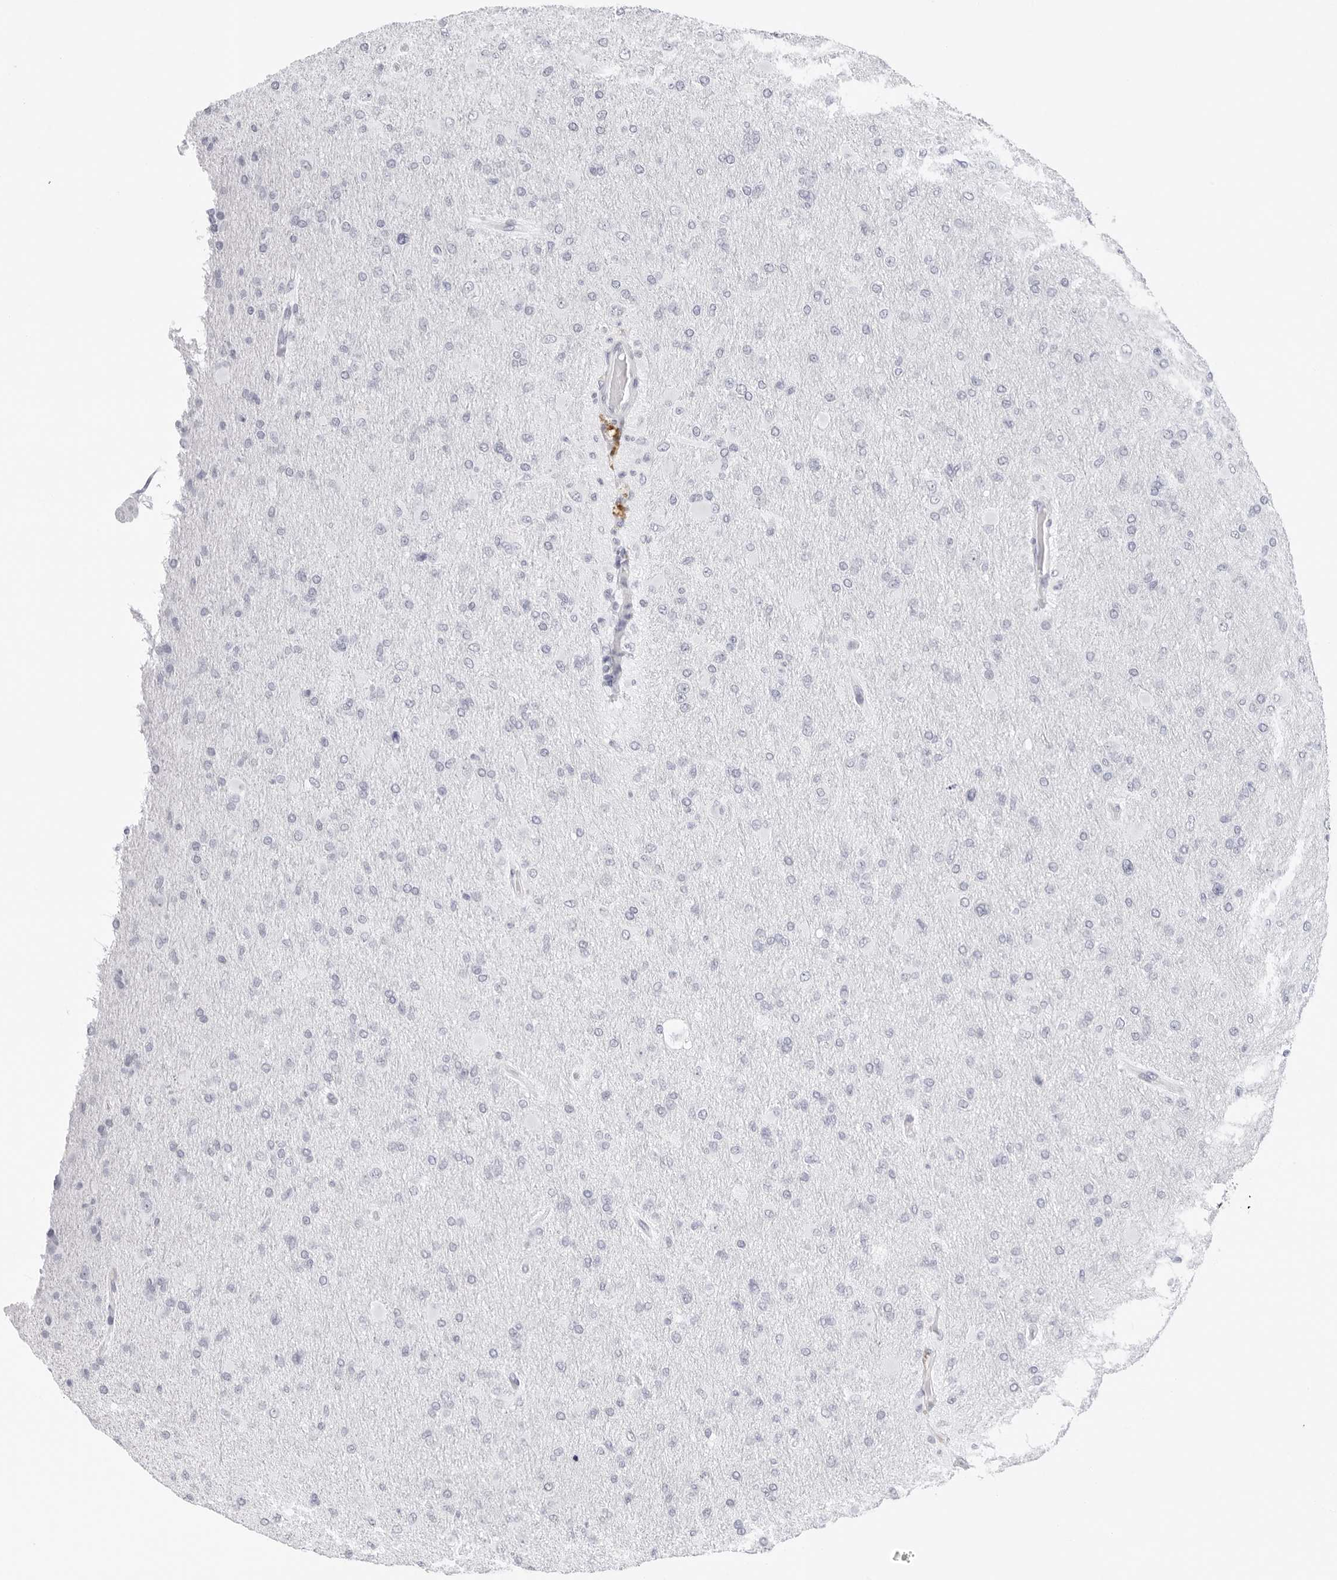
{"staining": {"intensity": "negative", "quantity": "none", "location": "none"}, "tissue": "glioma", "cell_type": "Tumor cells", "image_type": "cancer", "snomed": [{"axis": "morphology", "description": "Glioma, malignant, High grade"}, {"axis": "topography", "description": "Cerebral cortex"}], "caption": "IHC photomicrograph of glioma stained for a protein (brown), which shows no expression in tumor cells. The staining is performed using DAB brown chromogen with nuclei counter-stained in using hematoxylin.", "gene": "AGMAT", "patient": {"sex": "female", "age": 36}}